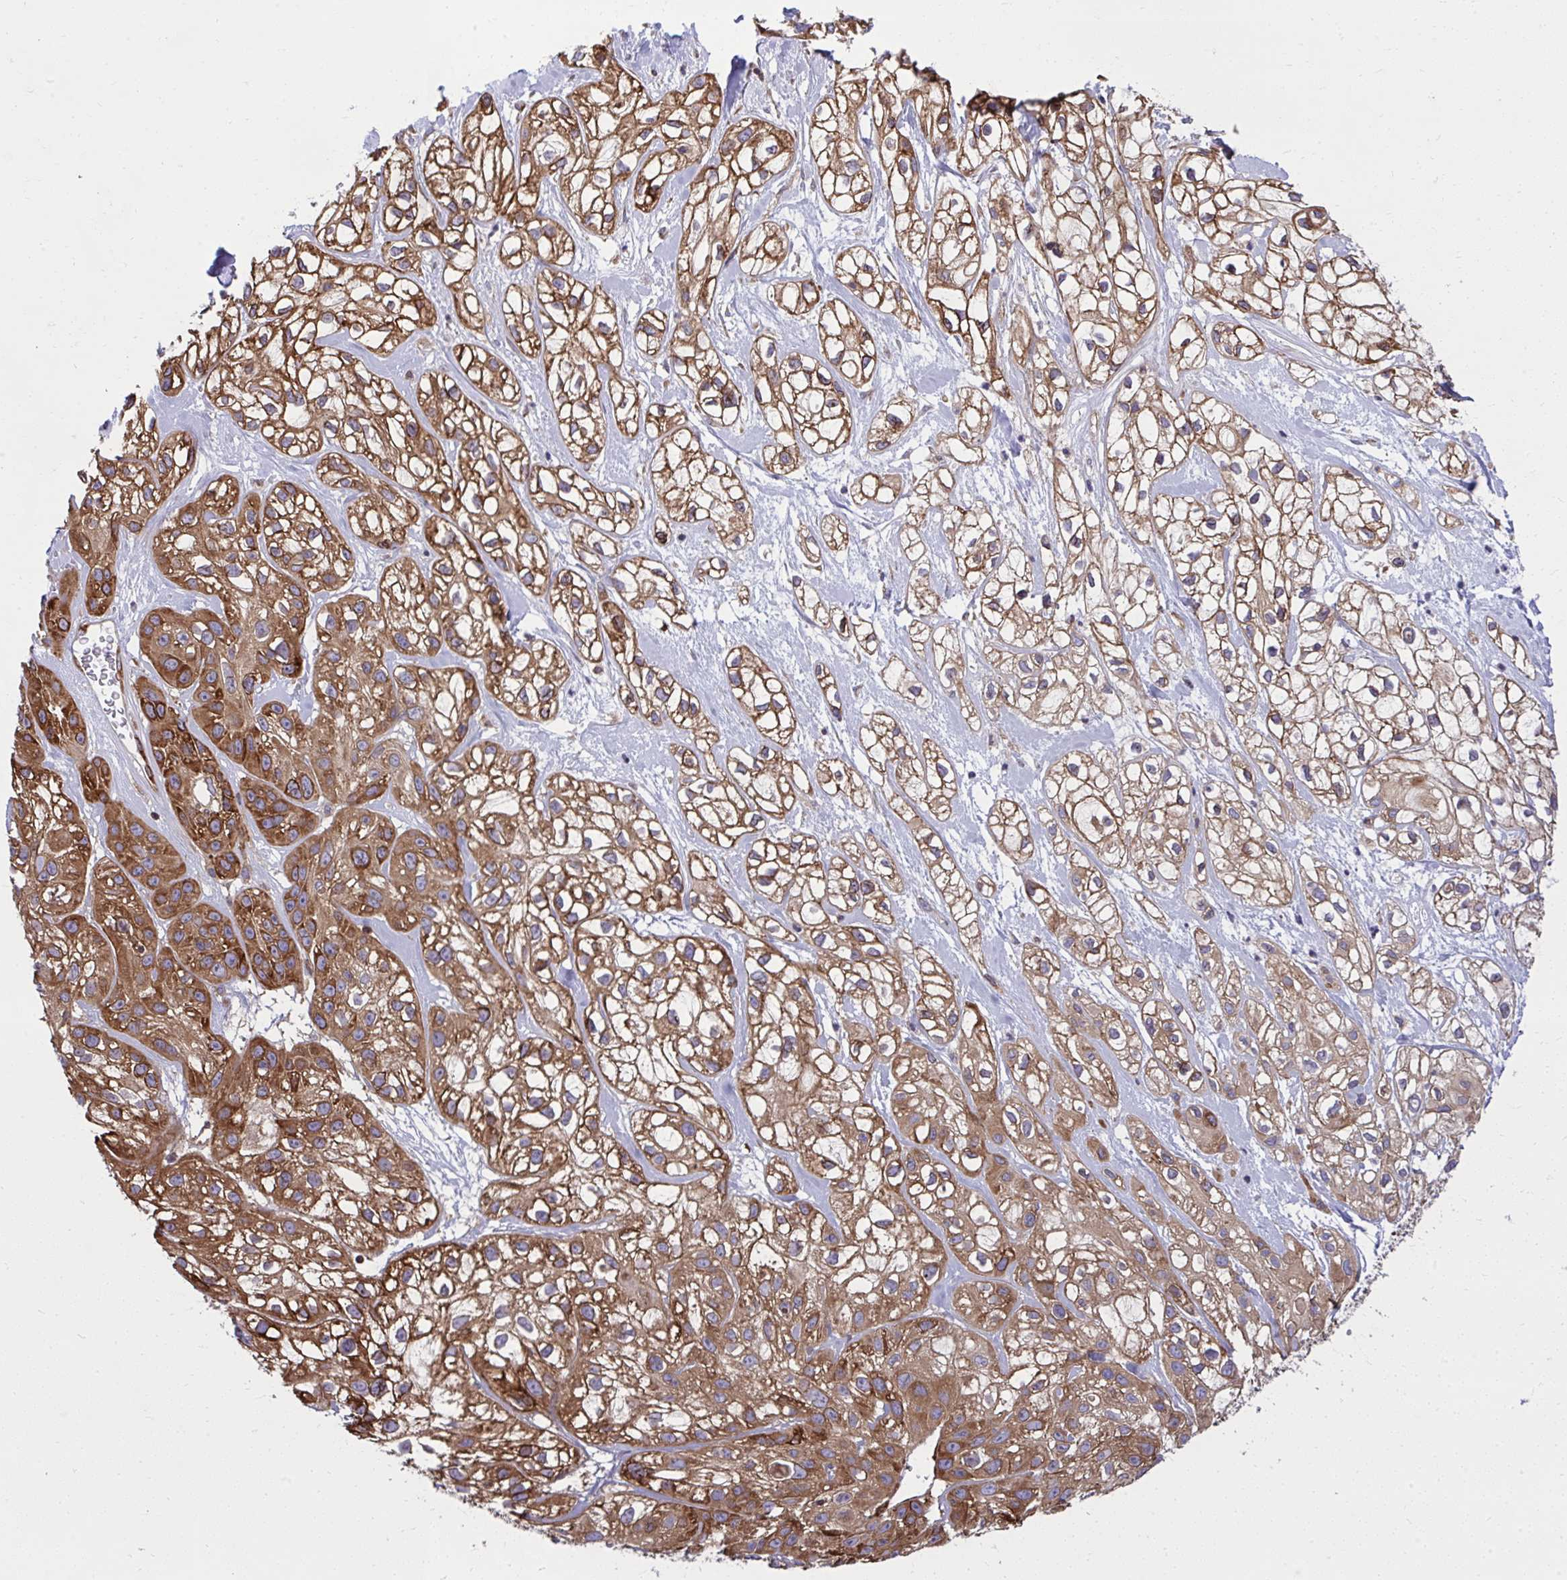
{"staining": {"intensity": "moderate", "quantity": ">75%", "location": "cytoplasmic/membranous"}, "tissue": "skin cancer", "cell_type": "Tumor cells", "image_type": "cancer", "snomed": [{"axis": "morphology", "description": "Squamous cell carcinoma, NOS"}, {"axis": "topography", "description": "Skin"}], "caption": "There is medium levels of moderate cytoplasmic/membranous staining in tumor cells of skin squamous cell carcinoma, as demonstrated by immunohistochemical staining (brown color).", "gene": "NMNAT3", "patient": {"sex": "male", "age": 82}}